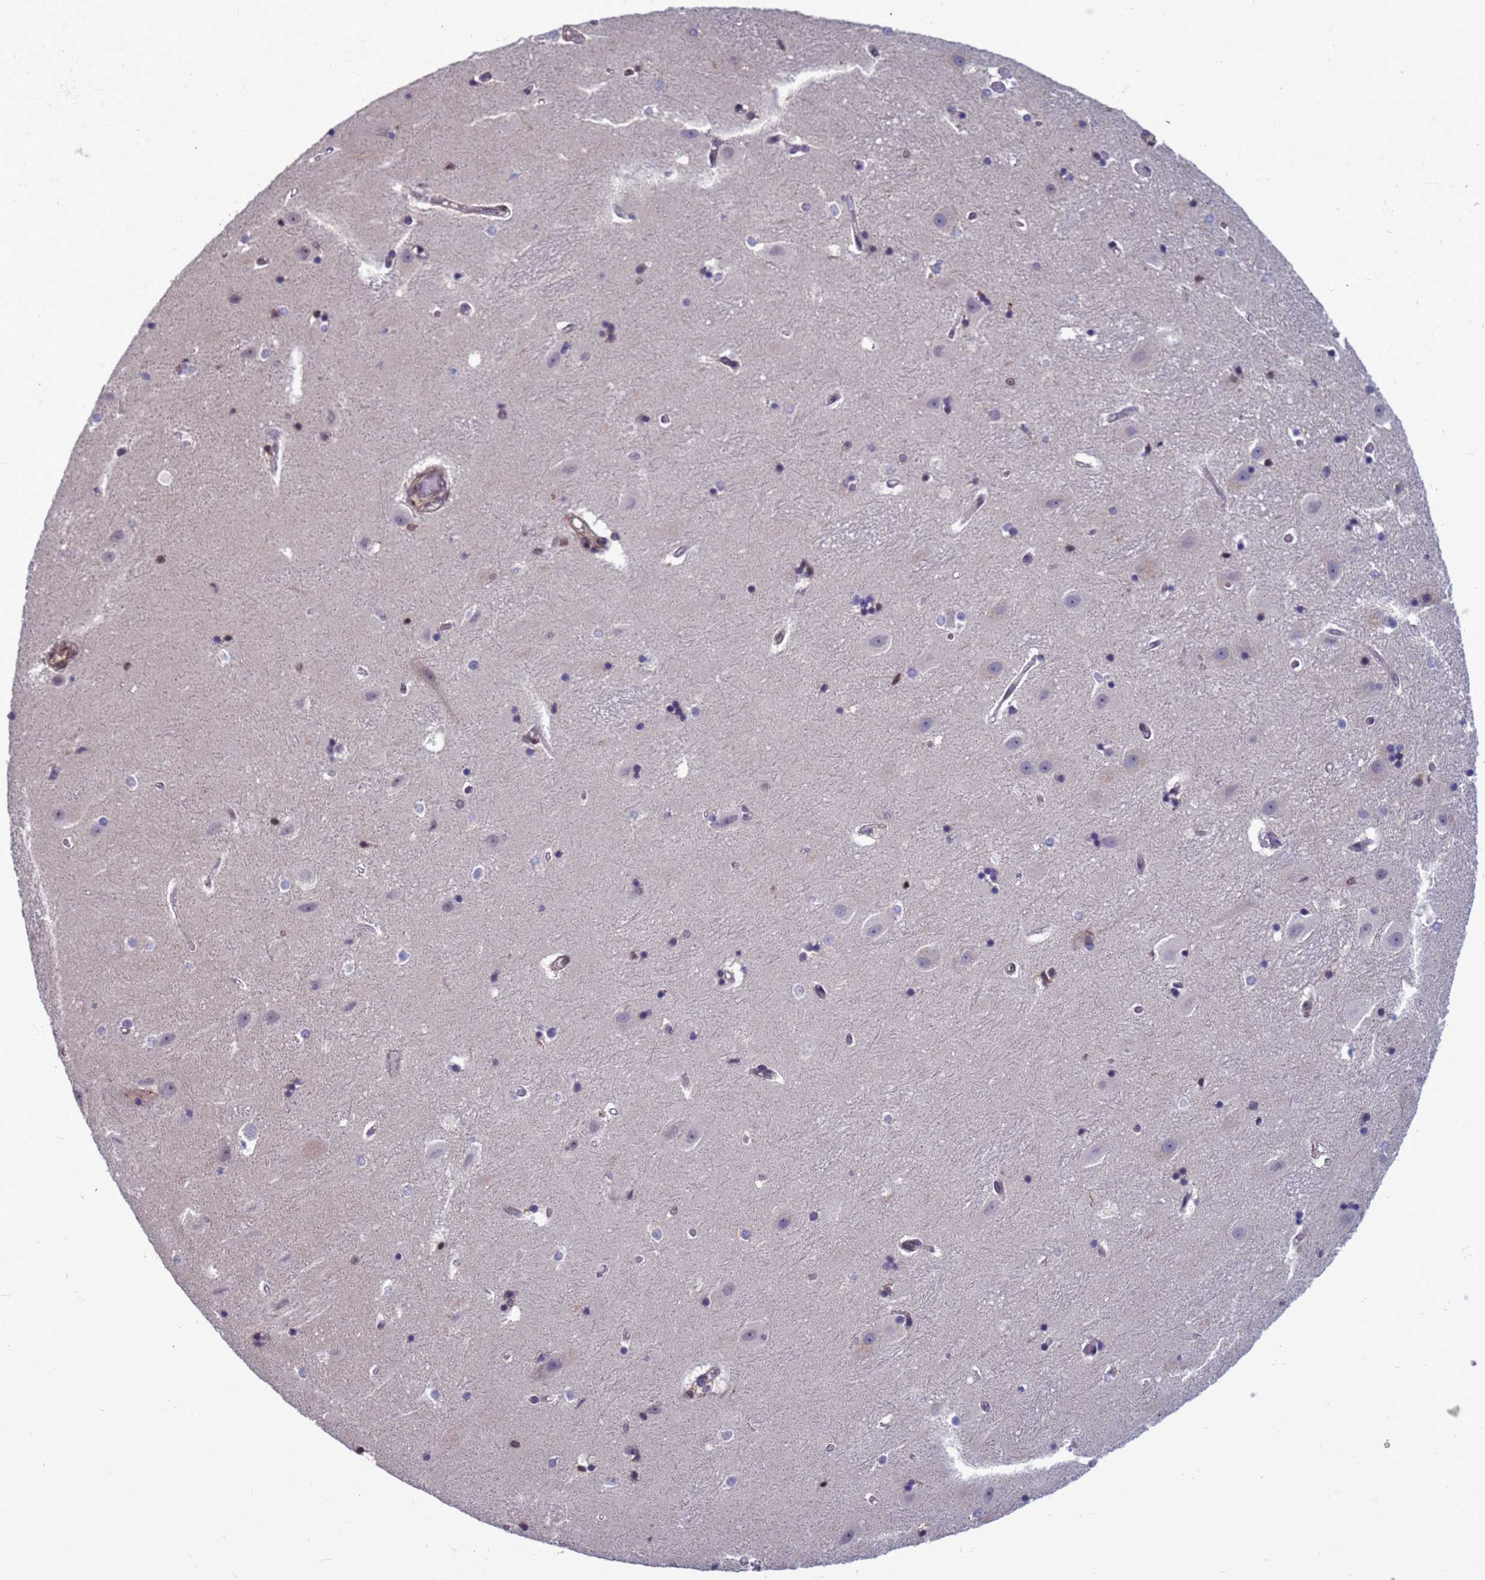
{"staining": {"intensity": "negative", "quantity": "none", "location": "none"}, "tissue": "hippocampus", "cell_type": "Glial cells", "image_type": "normal", "snomed": [{"axis": "morphology", "description": "Normal tissue, NOS"}, {"axis": "topography", "description": "Hippocampus"}], "caption": "Glial cells are negative for protein expression in normal human hippocampus. The staining is performed using DAB (3,3'-diaminobenzidine) brown chromogen with nuclei counter-stained in using hematoxylin.", "gene": "NSL1", "patient": {"sex": "female", "age": 52}}